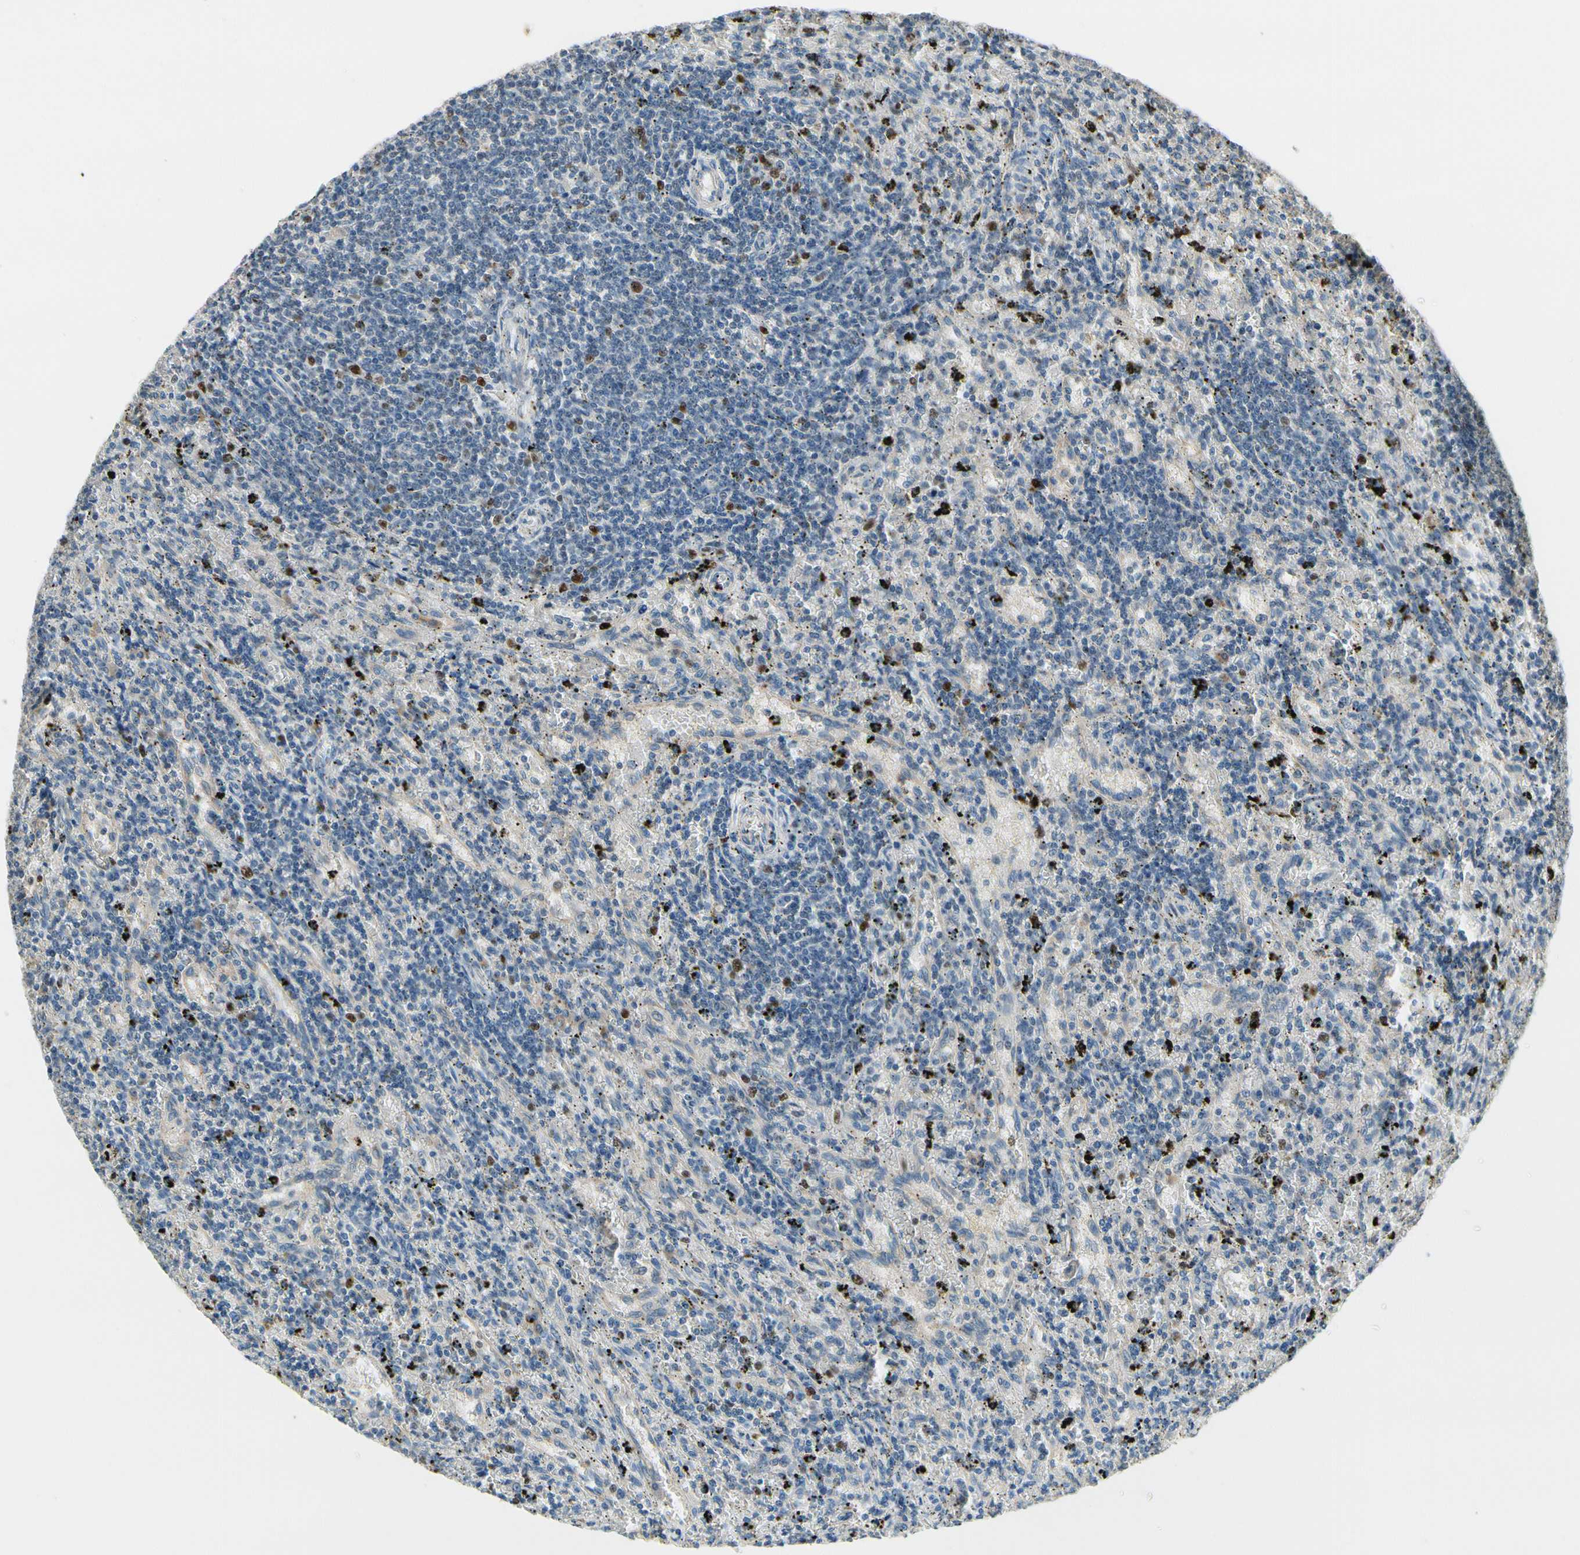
{"staining": {"intensity": "moderate", "quantity": "<25%", "location": "nuclear"}, "tissue": "lymphoma", "cell_type": "Tumor cells", "image_type": "cancer", "snomed": [{"axis": "morphology", "description": "Malignant lymphoma, non-Hodgkin's type, Low grade"}, {"axis": "topography", "description": "Spleen"}], "caption": "High-power microscopy captured an immunohistochemistry micrograph of lymphoma, revealing moderate nuclear staining in about <25% of tumor cells.", "gene": "ZKSCAN4", "patient": {"sex": "male", "age": 76}}